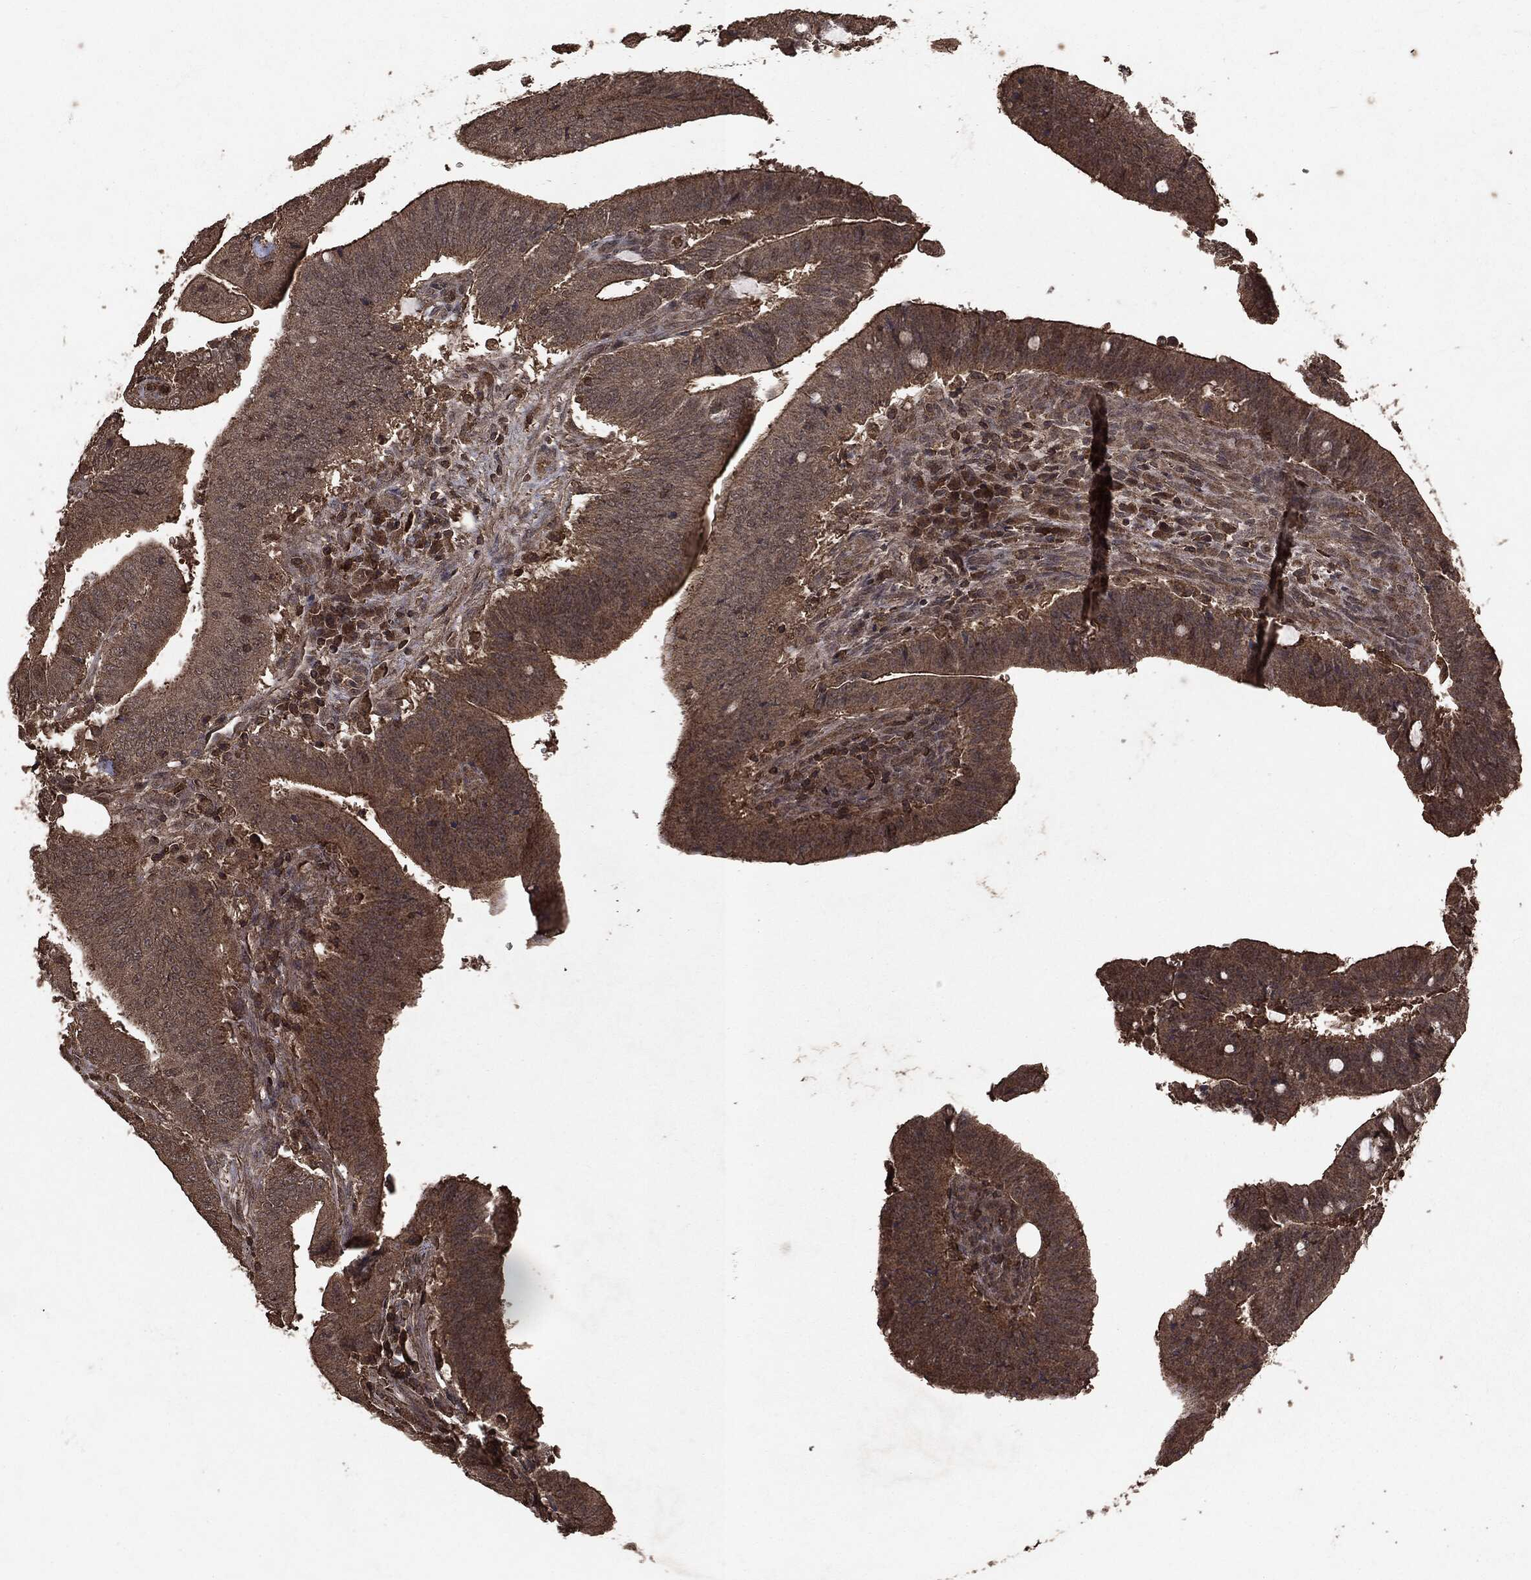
{"staining": {"intensity": "moderate", "quantity": ">75%", "location": "cytoplasmic/membranous"}, "tissue": "colorectal cancer", "cell_type": "Tumor cells", "image_type": "cancer", "snomed": [{"axis": "morphology", "description": "Adenocarcinoma, NOS"}, {"axis": "topography", "description": "Colon"}], "caption": "A brown stain highlights moderate cytoplasmic/membranous expression of a protein in colorectal cancer (adenocarcinoma) tumor cells.", "gene": "NME1", "patient": {"sex": "female", "age": 43}}